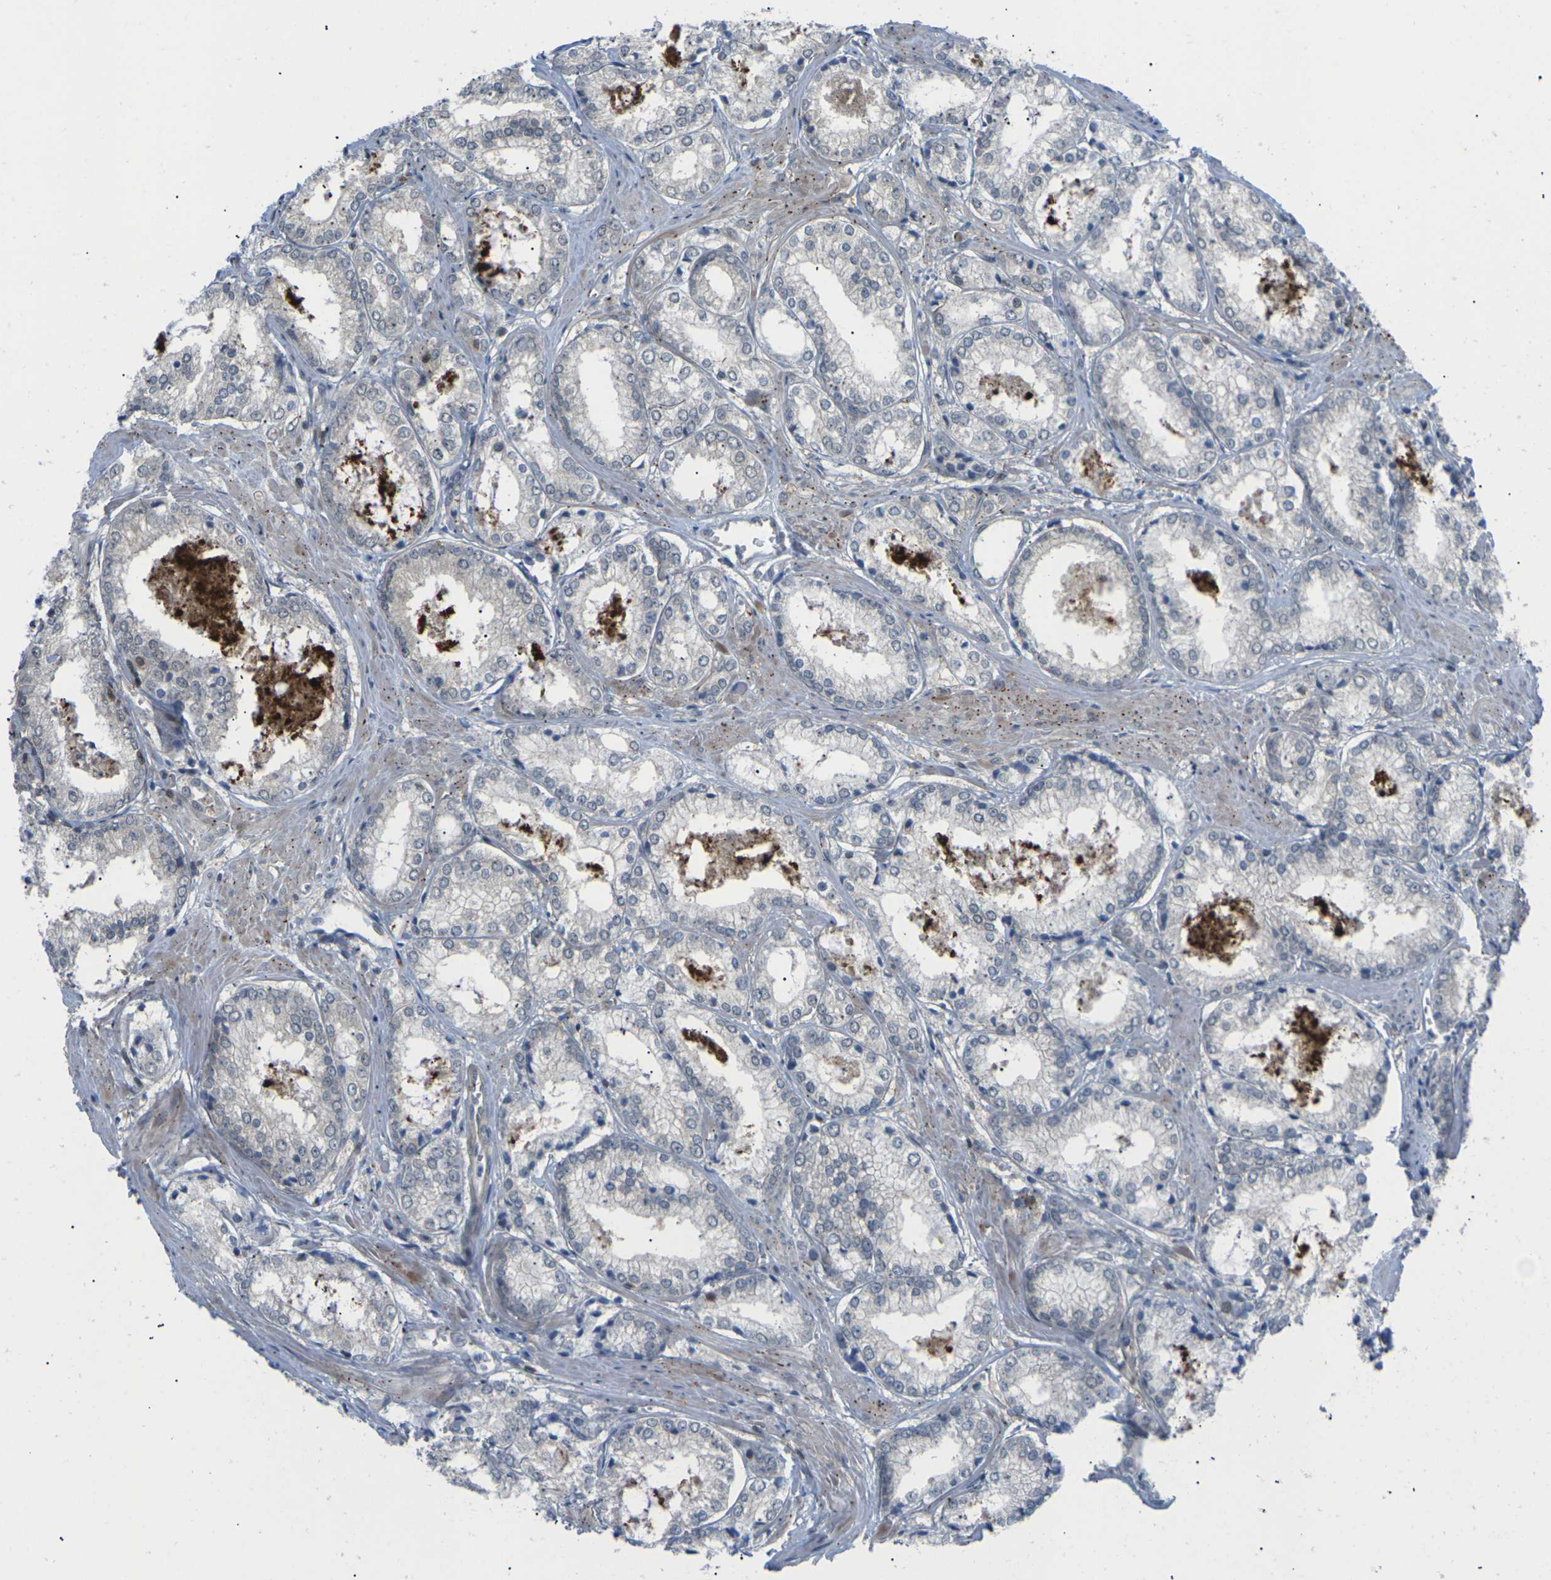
{"staining": {"intensity": "negative", "quantity": "none", "location": "none"}, "tissue": "prostate cancer", "cell_type": "Tumor cells", "image_type": "cancer", "snomed": [{"axis": "morphology", "description": "Adenocarcinoma, Low grade"}, {"axis": "topography", "description": "Prostate"}], "caption": "There is no significant positivity in tumor cells of prostate cancer.", "gene": "RPS6KA3", "patient": {"sex": "male", "age": 64}}